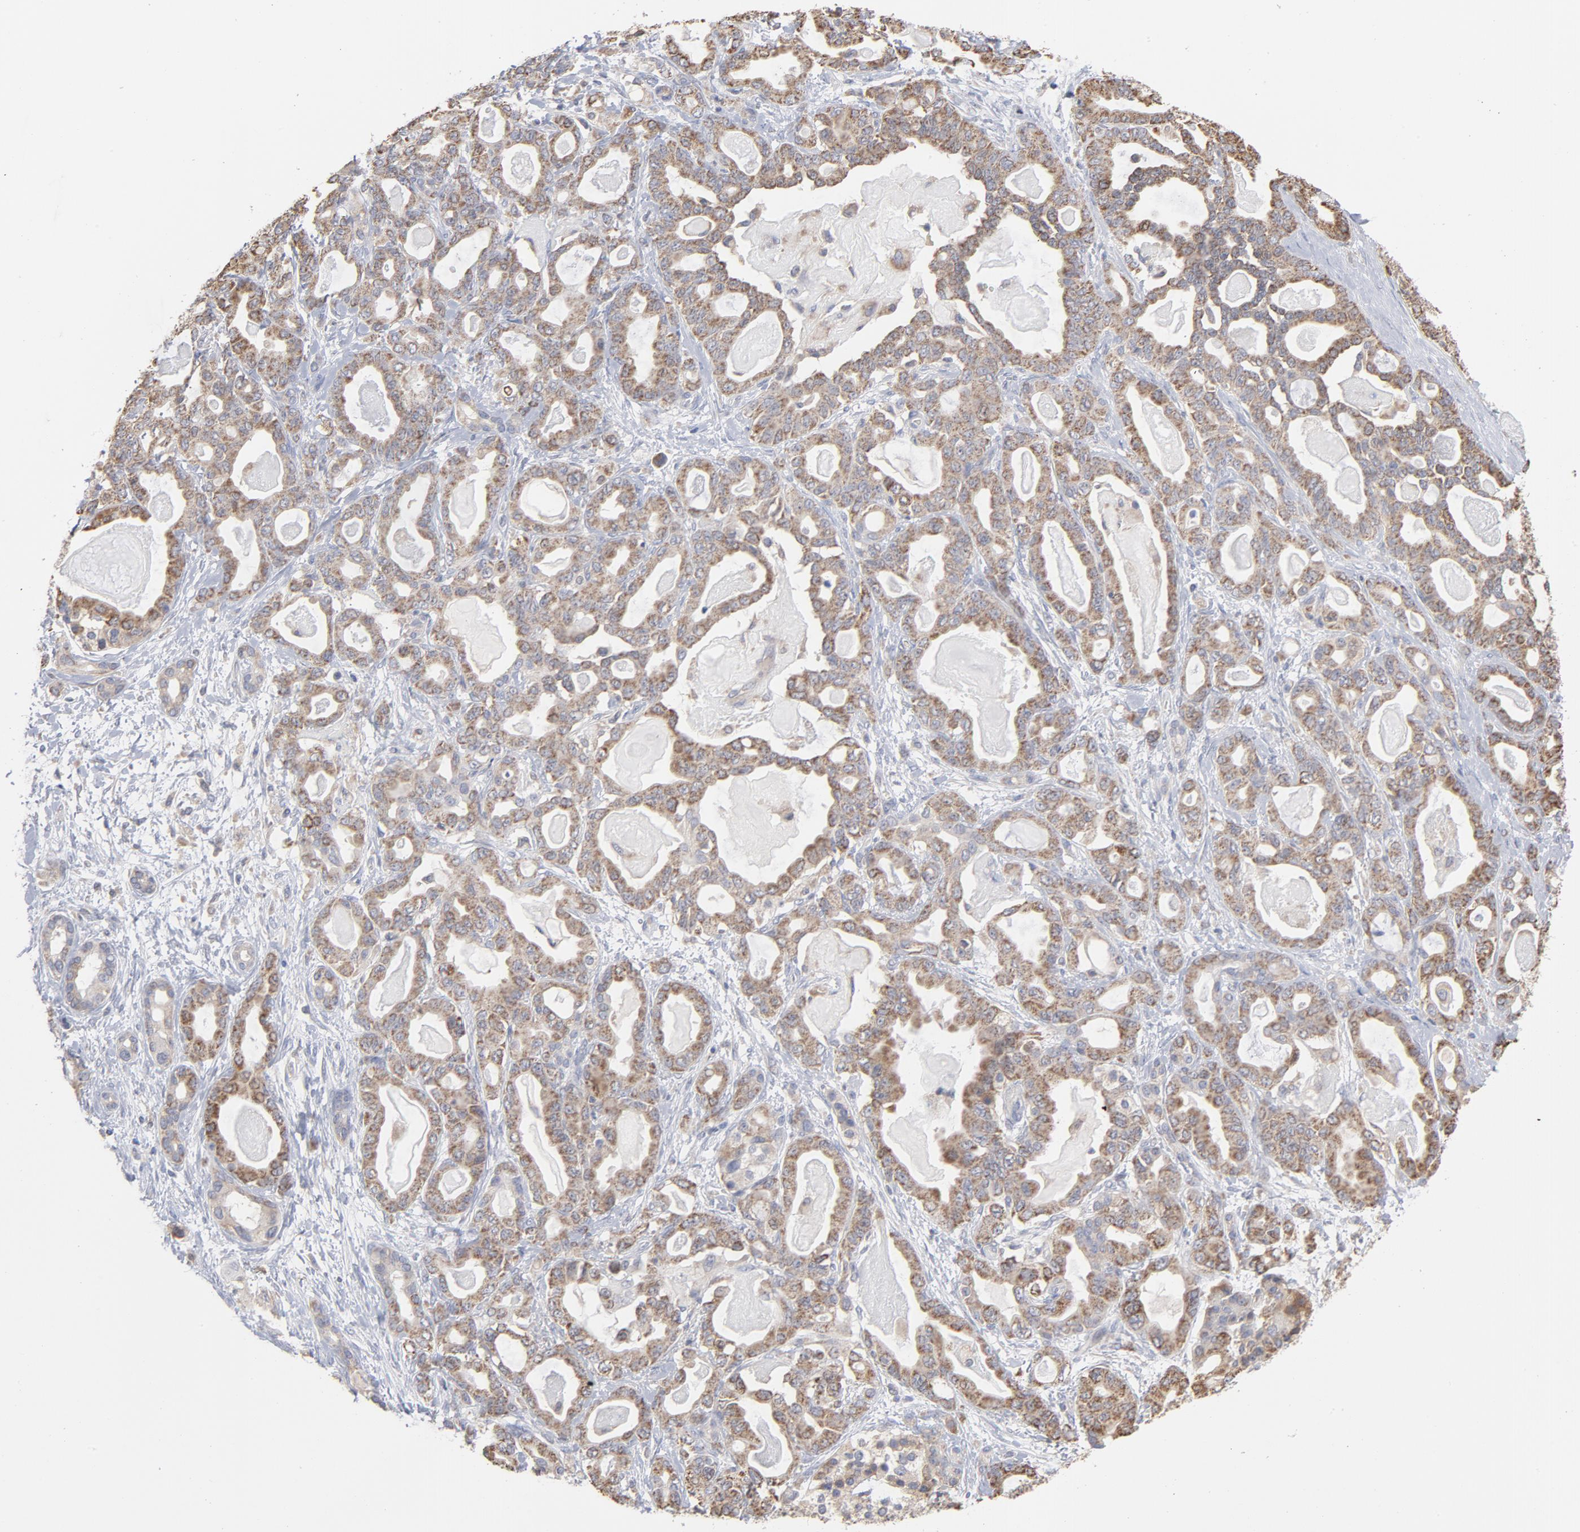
{"staining": {"intensity": "weak", "quantity": ">75%", "location": "cytoplasmic/membranous"}, "tissue": "pancreatic cancer", "cell_type": "Tumor cells", "image_type": "cancer", "snomed": [{"axis": "morphology", "description": "Adenocarcinoma, NOS"}, {"axis": "topography", "description": "Pancreas"}], "caption": "IHC histopathology image of pancreatic cancer (adenocarcinoma) stained for a protein (brown), which shows low levels of weak cytoplasmic/membranous staining in approximately >75% of tumor cells.", "gene": "PPFIBP2", "patient": {"sex": "male", "age": 63}}